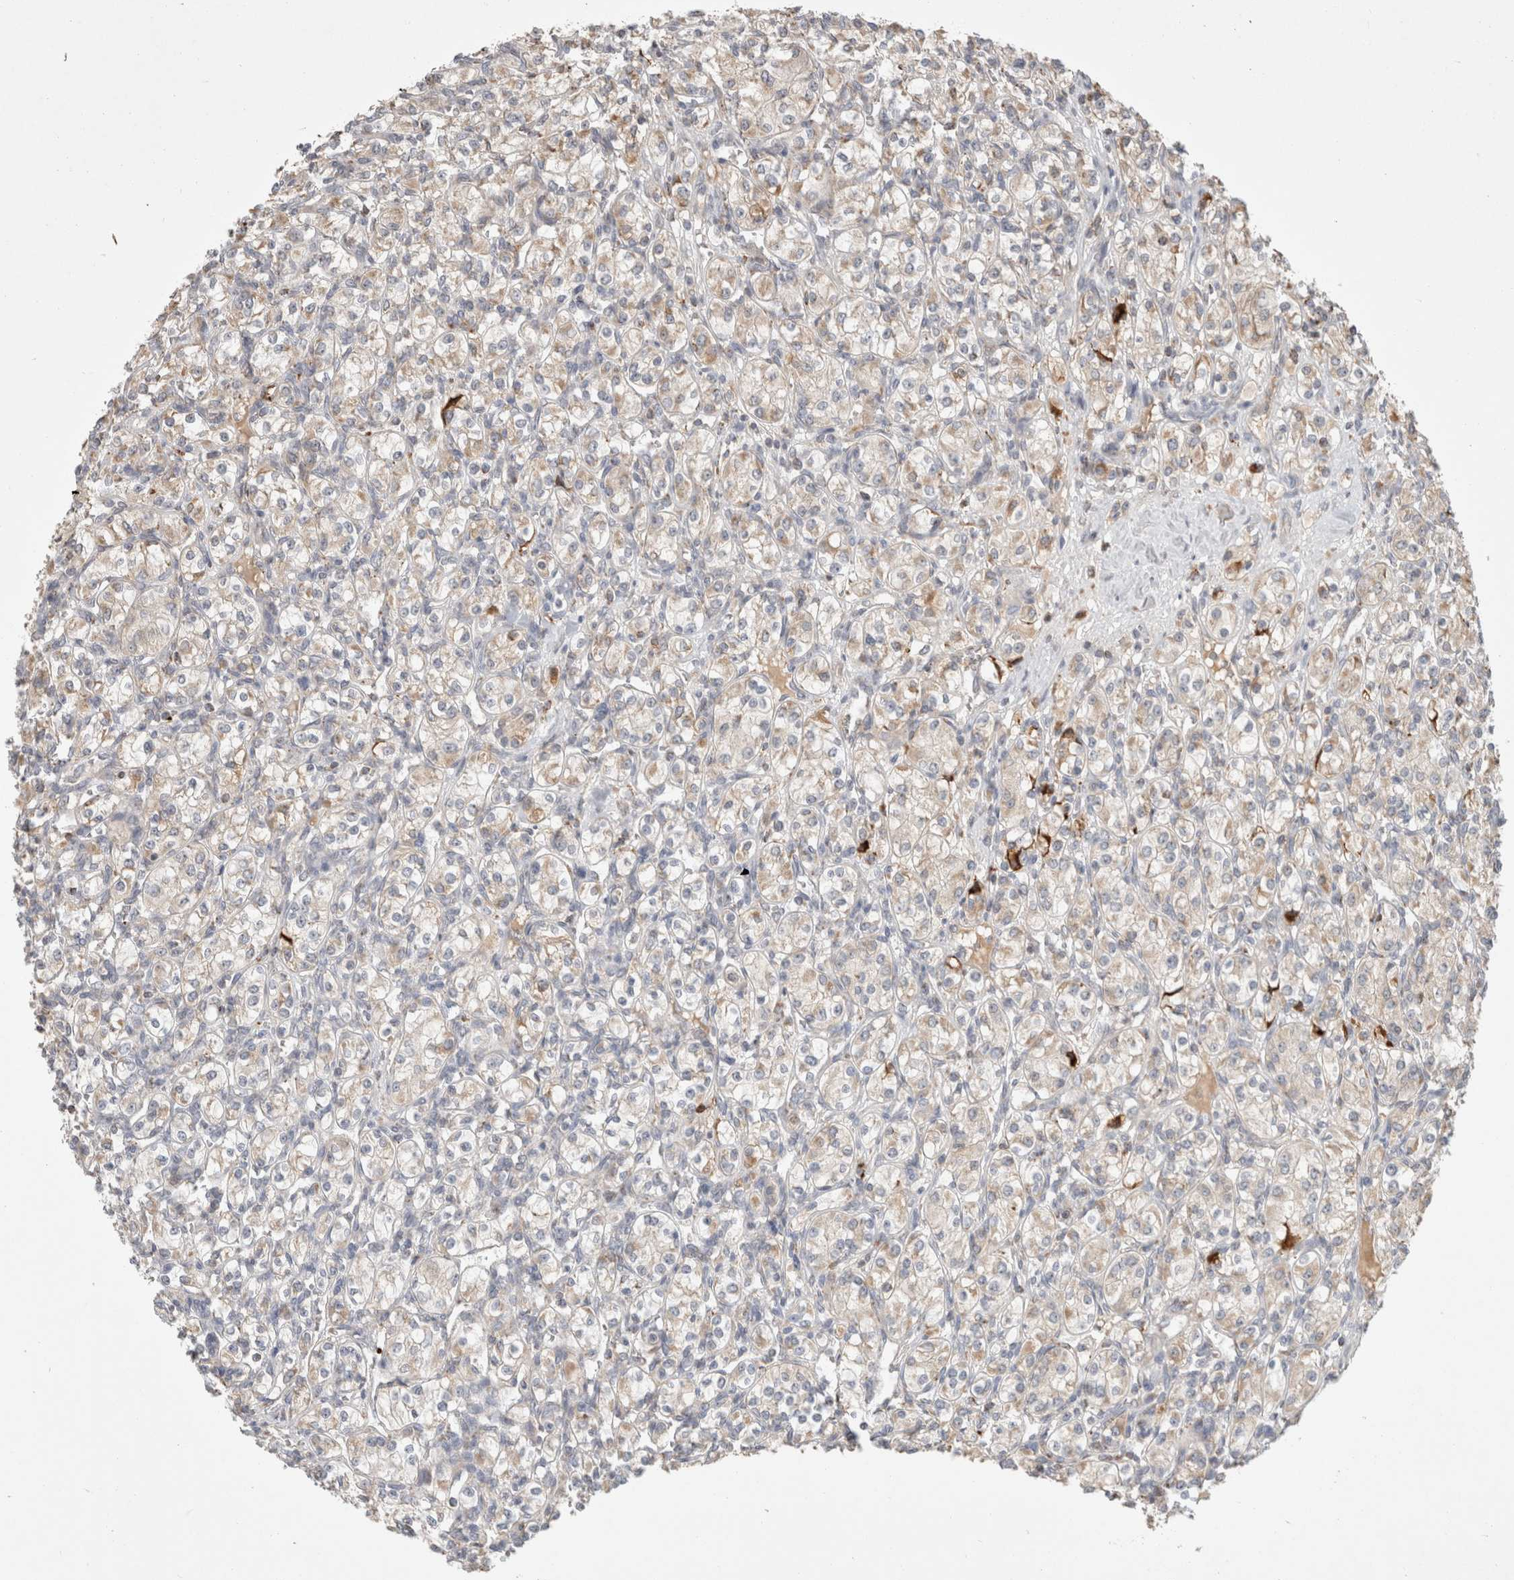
{"staining": {"intensity": "weak", "quantity": "25%-75%", "location": "cytoplasmic/membranous"}, "tissue": "renal cancer", "cell_type": "Tumor cells", "image_type": "cancer", "snomed": [{"axis": "morphology", "description": "Adenocarcinoma, NOS"}, {"axis": "topography", "description": "Kidney"}], "caption": "Protein expression analysis of renal cancer (adenocarcinoma) reveals weak cytoplasmic/membranous expression in approximately 25%-75% of tumor cells.", "gene": "HROB", "patient": {"sex": "male", "age": 77}}